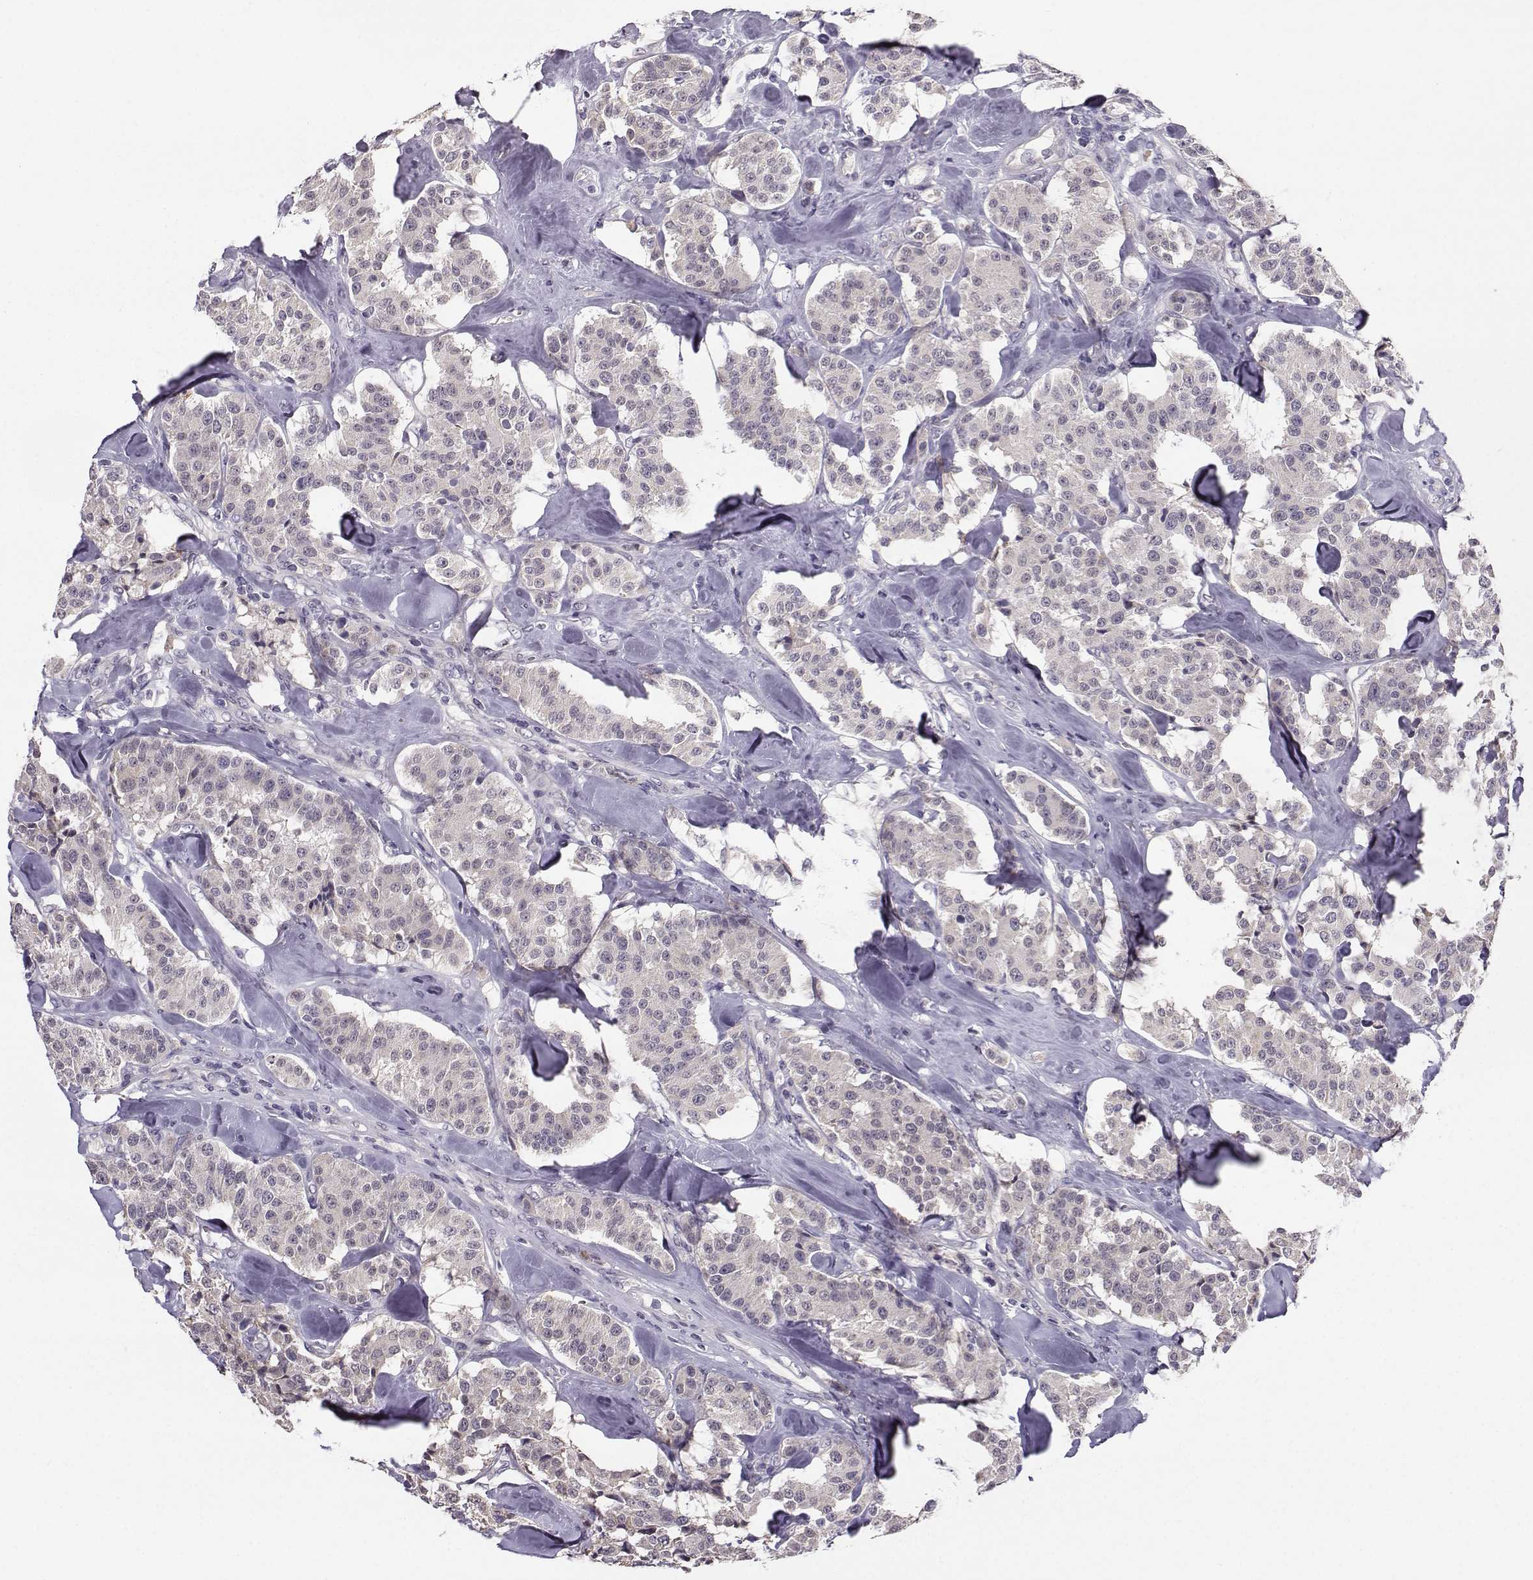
{"staining": {"intensity": "negative", "quantity": "none", "location": "none"}, "tissue": "carcinoid", "cell_type": "Tumor cells", "image_type": "cancer", "snomed": [{"axis": "morphology", "description": "Carcinoid, malignant, NOS"}, {"axis": "topography", "description": "Pancreas"}], "caption": "This is an IHC image of carcinoid. There is no positivity in tumor cells.", "gene": "TSPYL5", "patient": {"sex": "male", "age": 41}}